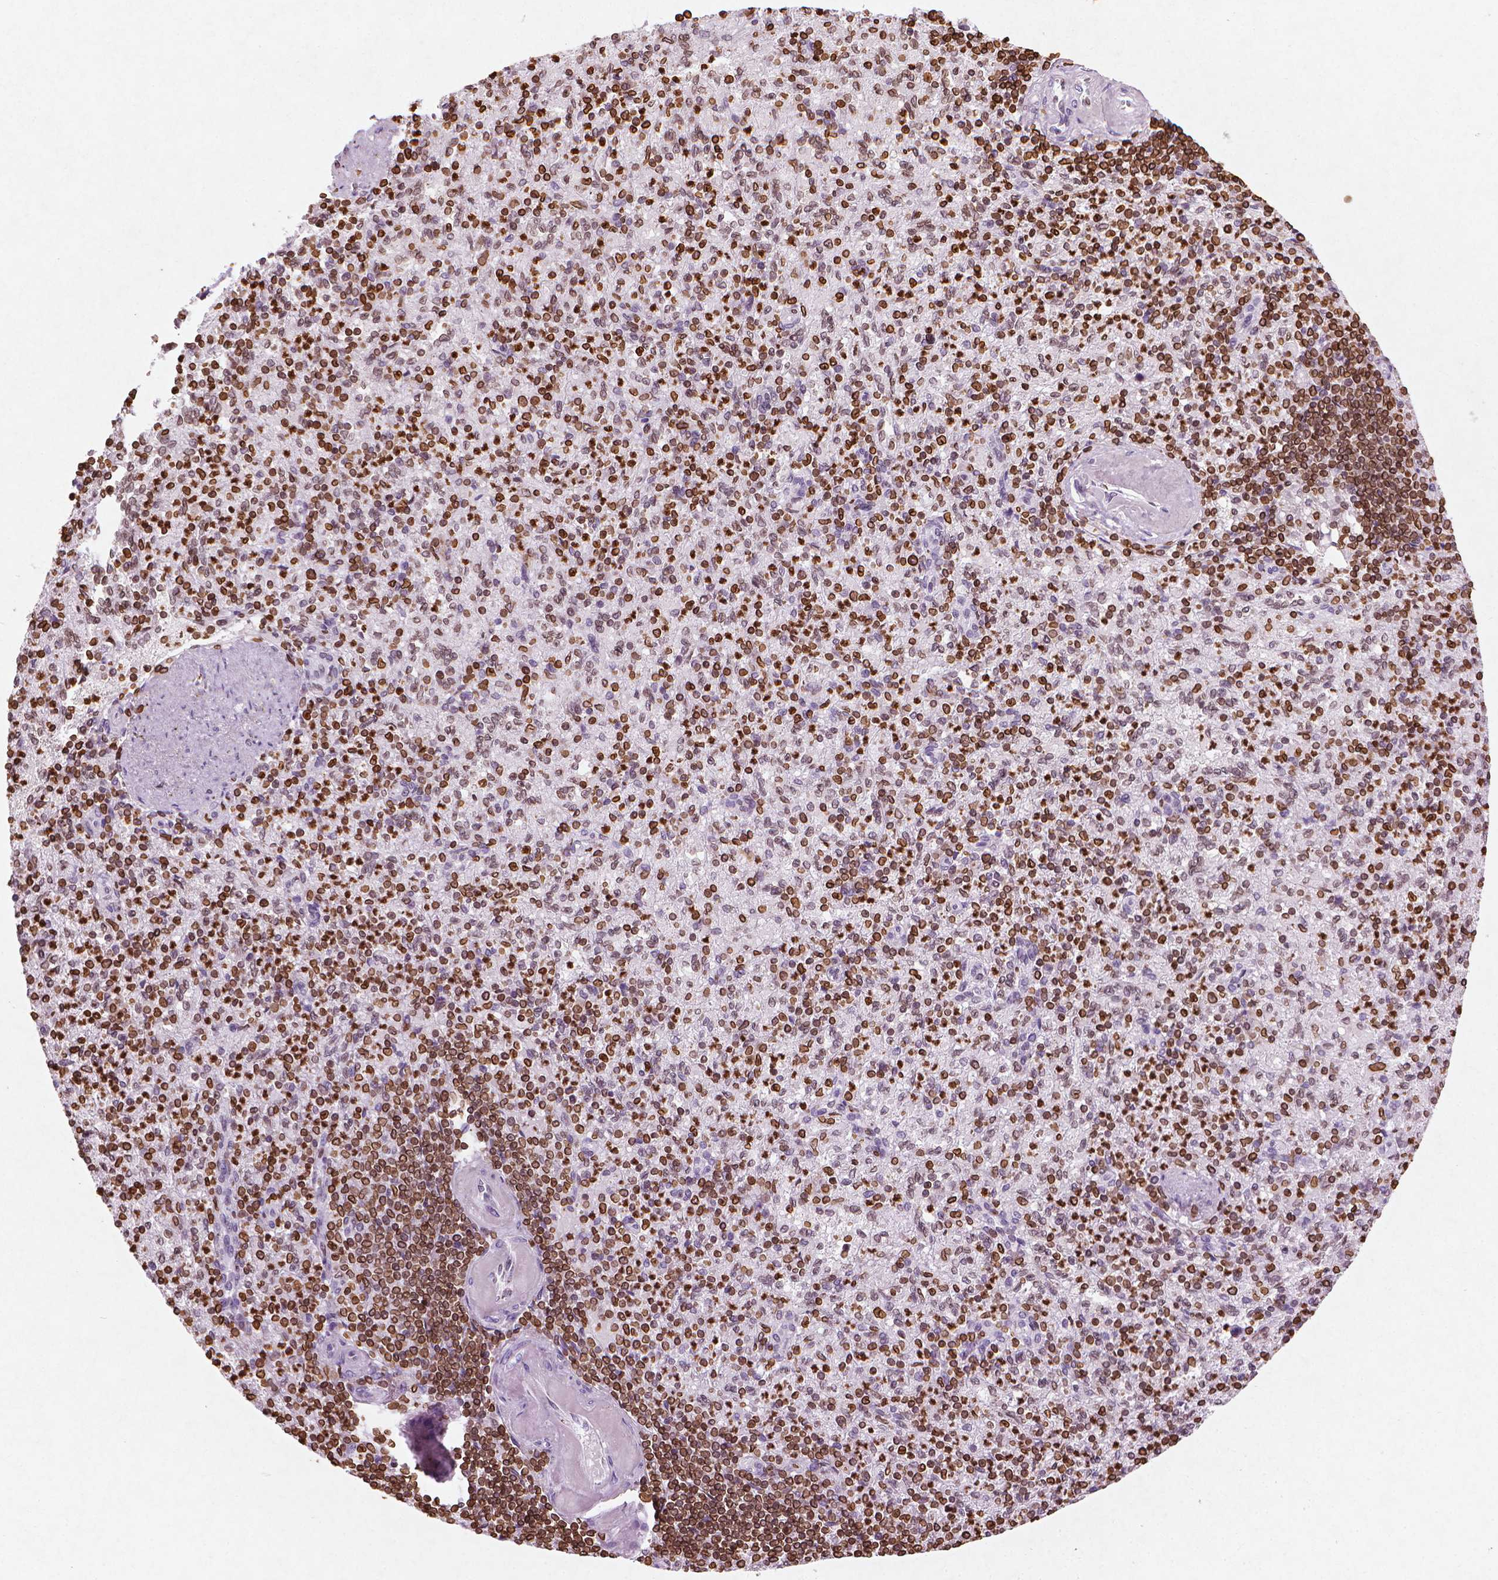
{"staining": {"intensity": "strong", "quantity": "25%-75%", "location": "cytoplasmic/membranous,nuclear"}, "tissue": "spleen", "cell_type": "Cells in red pulp", "image_type": "normal", "snomed": [{"axis": "morphology", "description": "Normal tissue, NOS"}, {"axis": "topography", "description": "Spleen"}], "caption": "Protein expression analysis of unremarkable spleen reveals strong cytoplasmic/membranous,nuclear staining in approximately 25%-75% of cells in red pulp.", "gene": "LMNB1", "patient": {"sex": "female", "age": 74}}